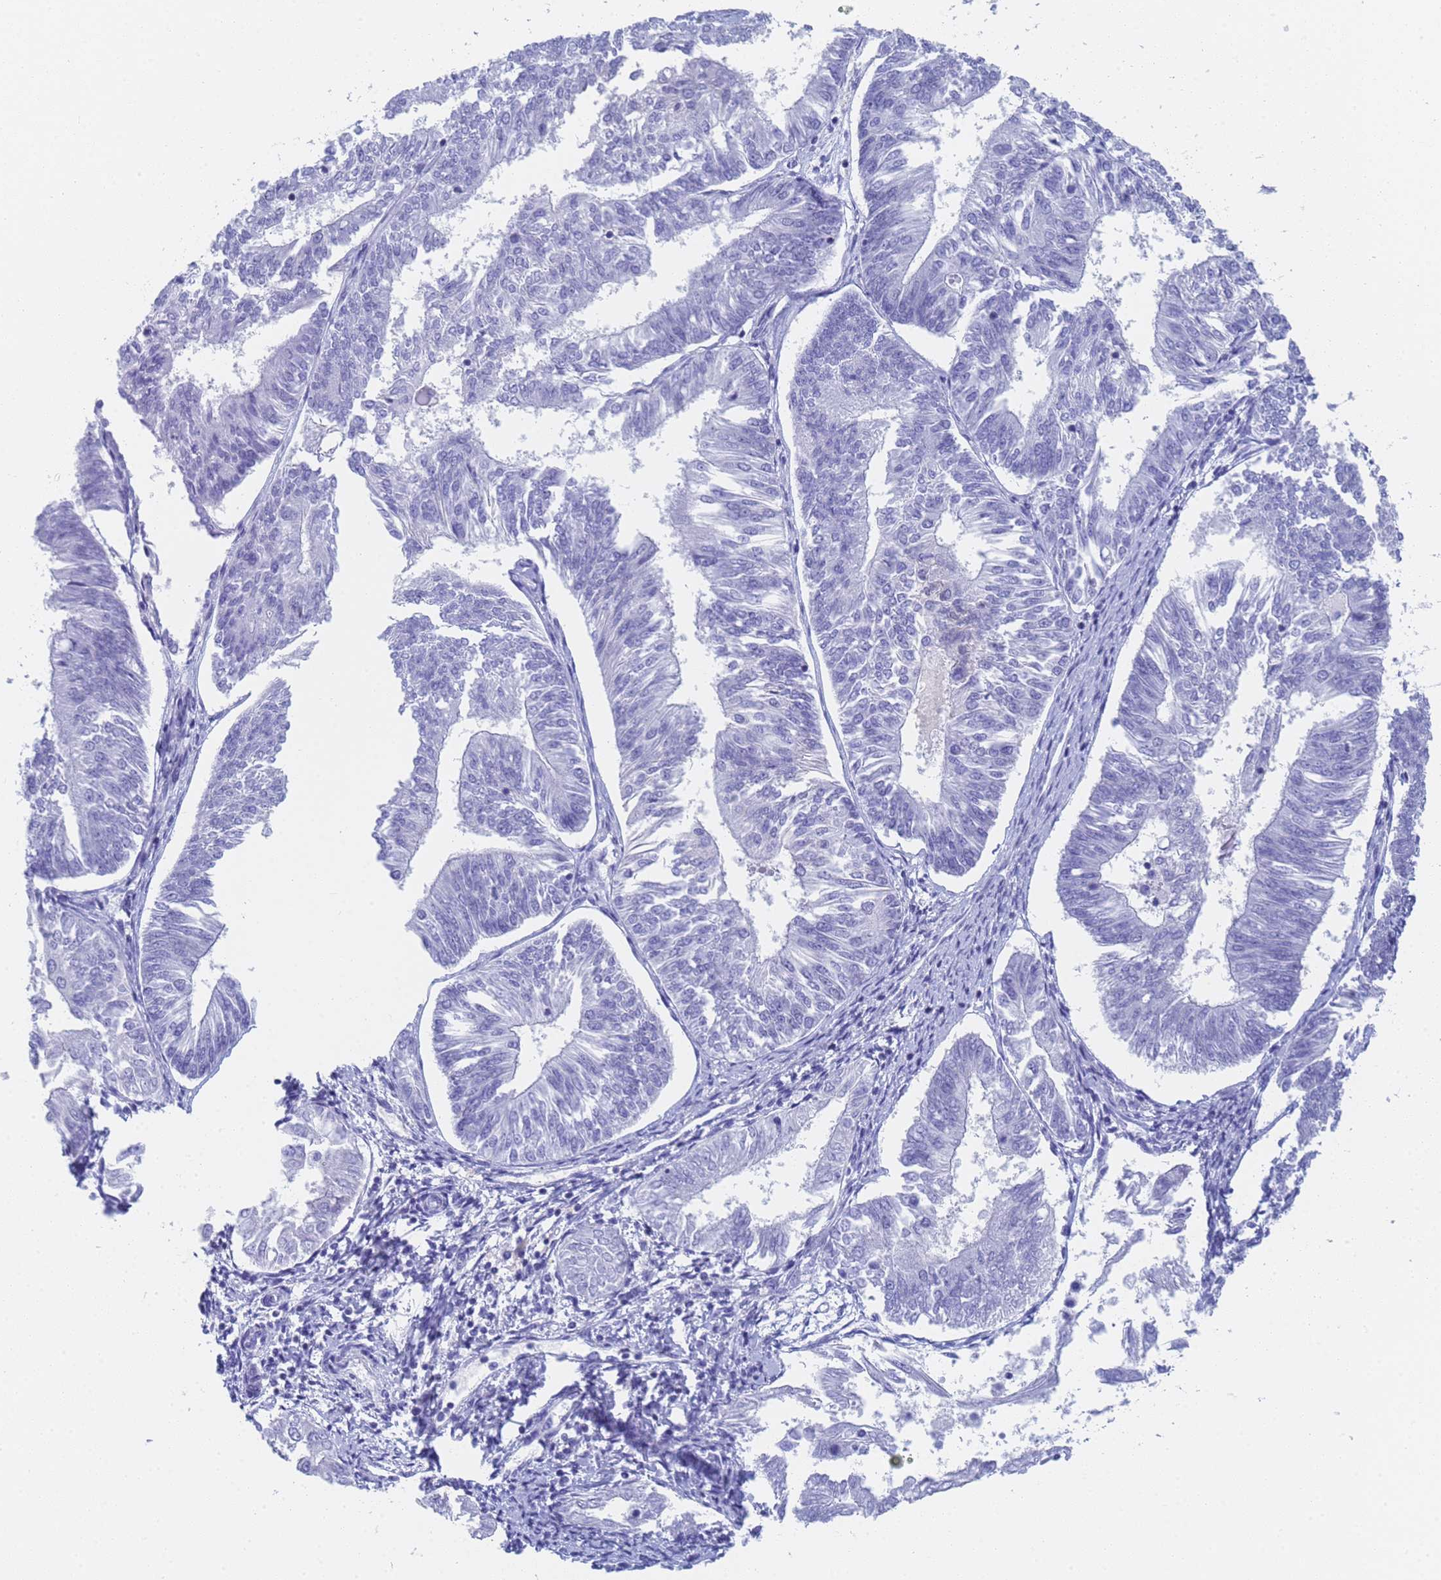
{"staining": {"intensity": "negative", "quantity": "none", "location": "none"}, "tissue": "endometrial cancer", "cell_type": "Tumor cells", "image_type": "cancer", "snomed": [{"axis": "morphology", "description": "Adenocarcinoma, NOS"}, {"axis": "topography", "description": "Endometrium"}], "caption": "Tumor cells are negative for brown protein staining in adenocarcinoma (endometrial).", "gene": "STATH", "patient": {"sex": "female", "age": 58}}